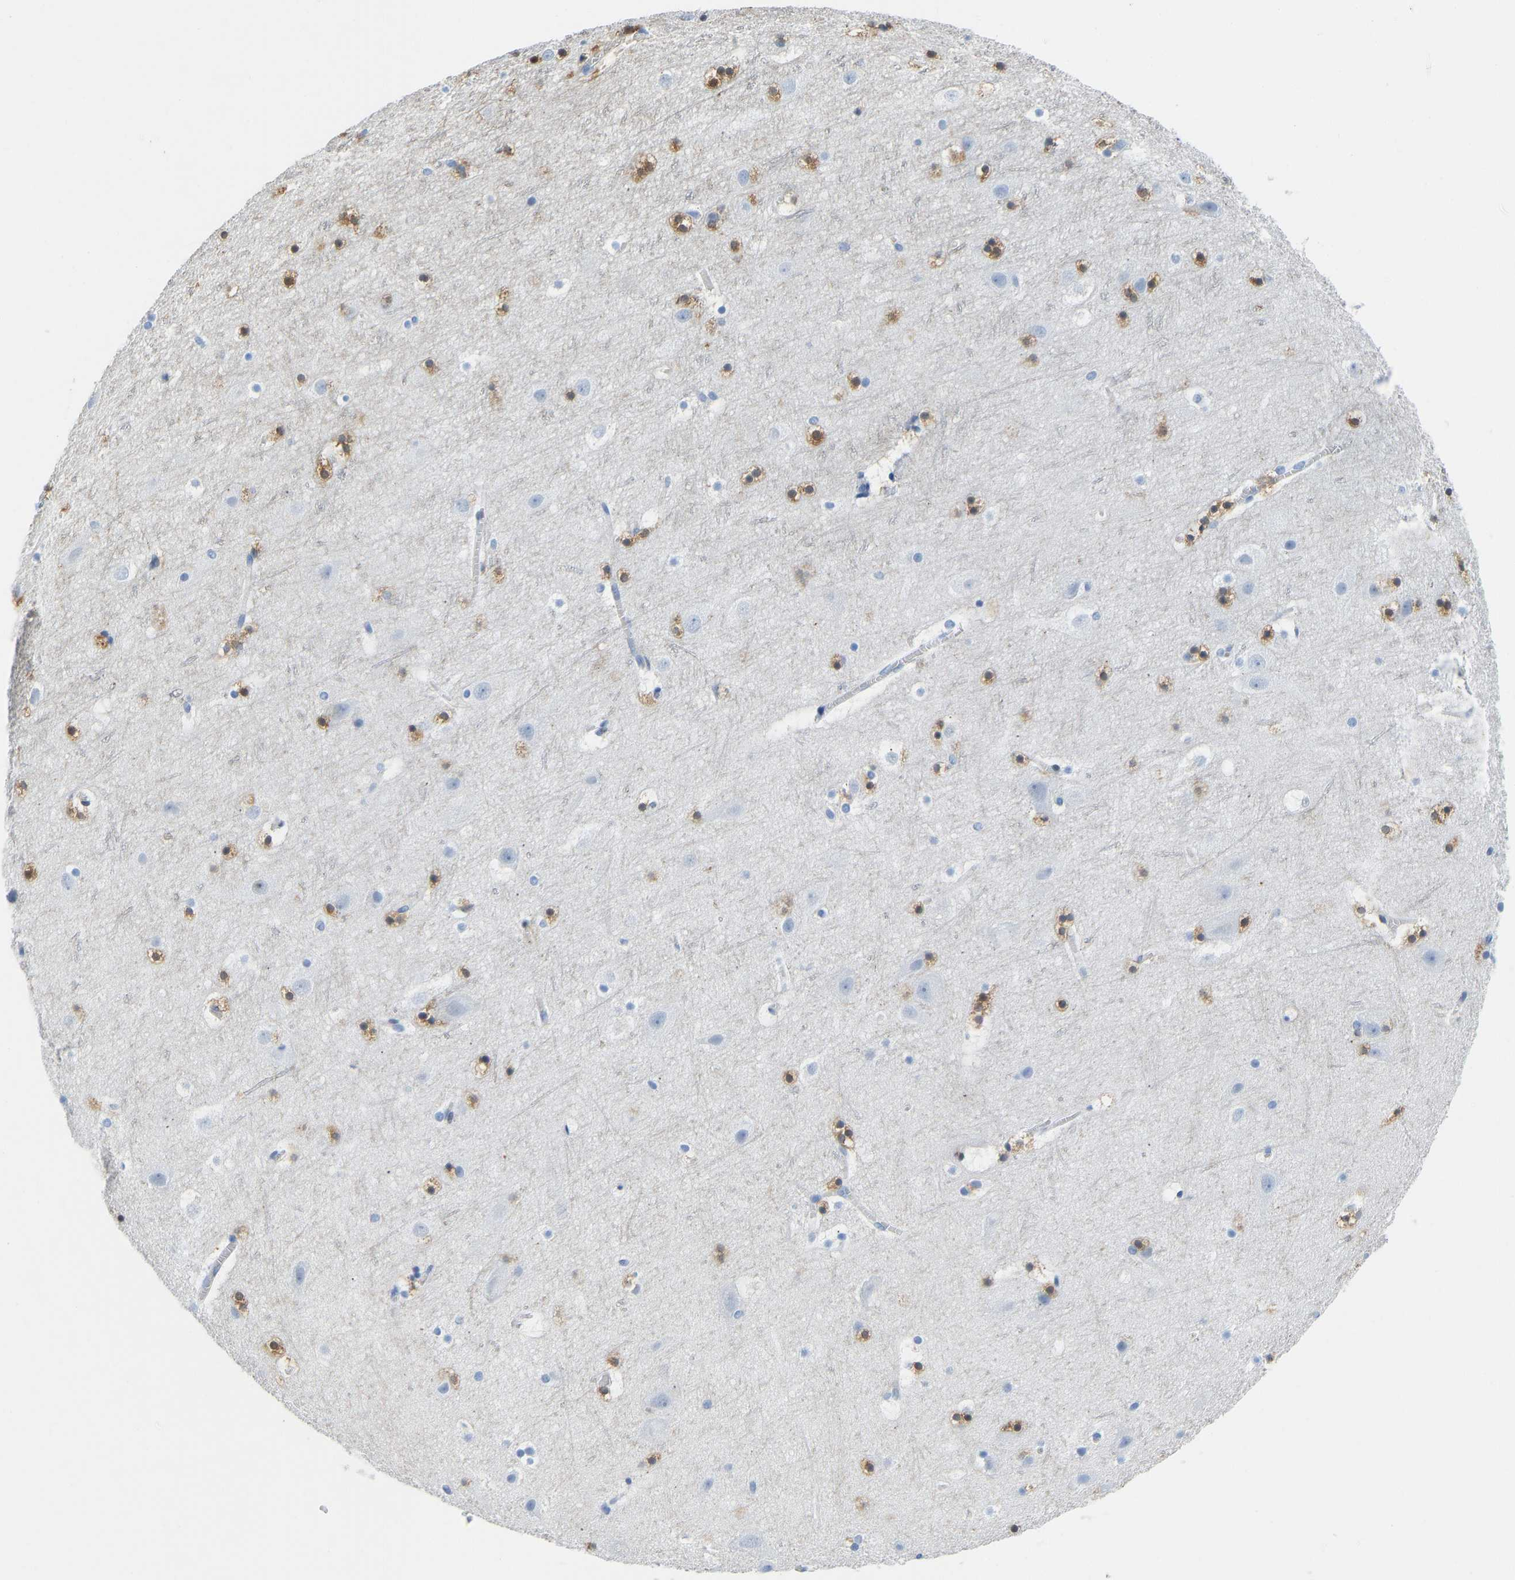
{"staining": {"intensity": "negative", "quantity": "none", "location": "none"}, "tissue": "cerebral cortex", "cell_type": "Endothelial cells", "image_type": "normal", "snomed": [{"axis": "morphology", "description": "Normal tissue, NOS"}, {"axis": "topography", "description": "Cerebral cortex"}], "caption": "This is a image of immunohistochemistry (IHC) staining of unremarkable cerebral cortex, which shows no positivity in endothelial cells.", "gene": "NKAIN3", "patient": {"sex": "male", "age": 45}}